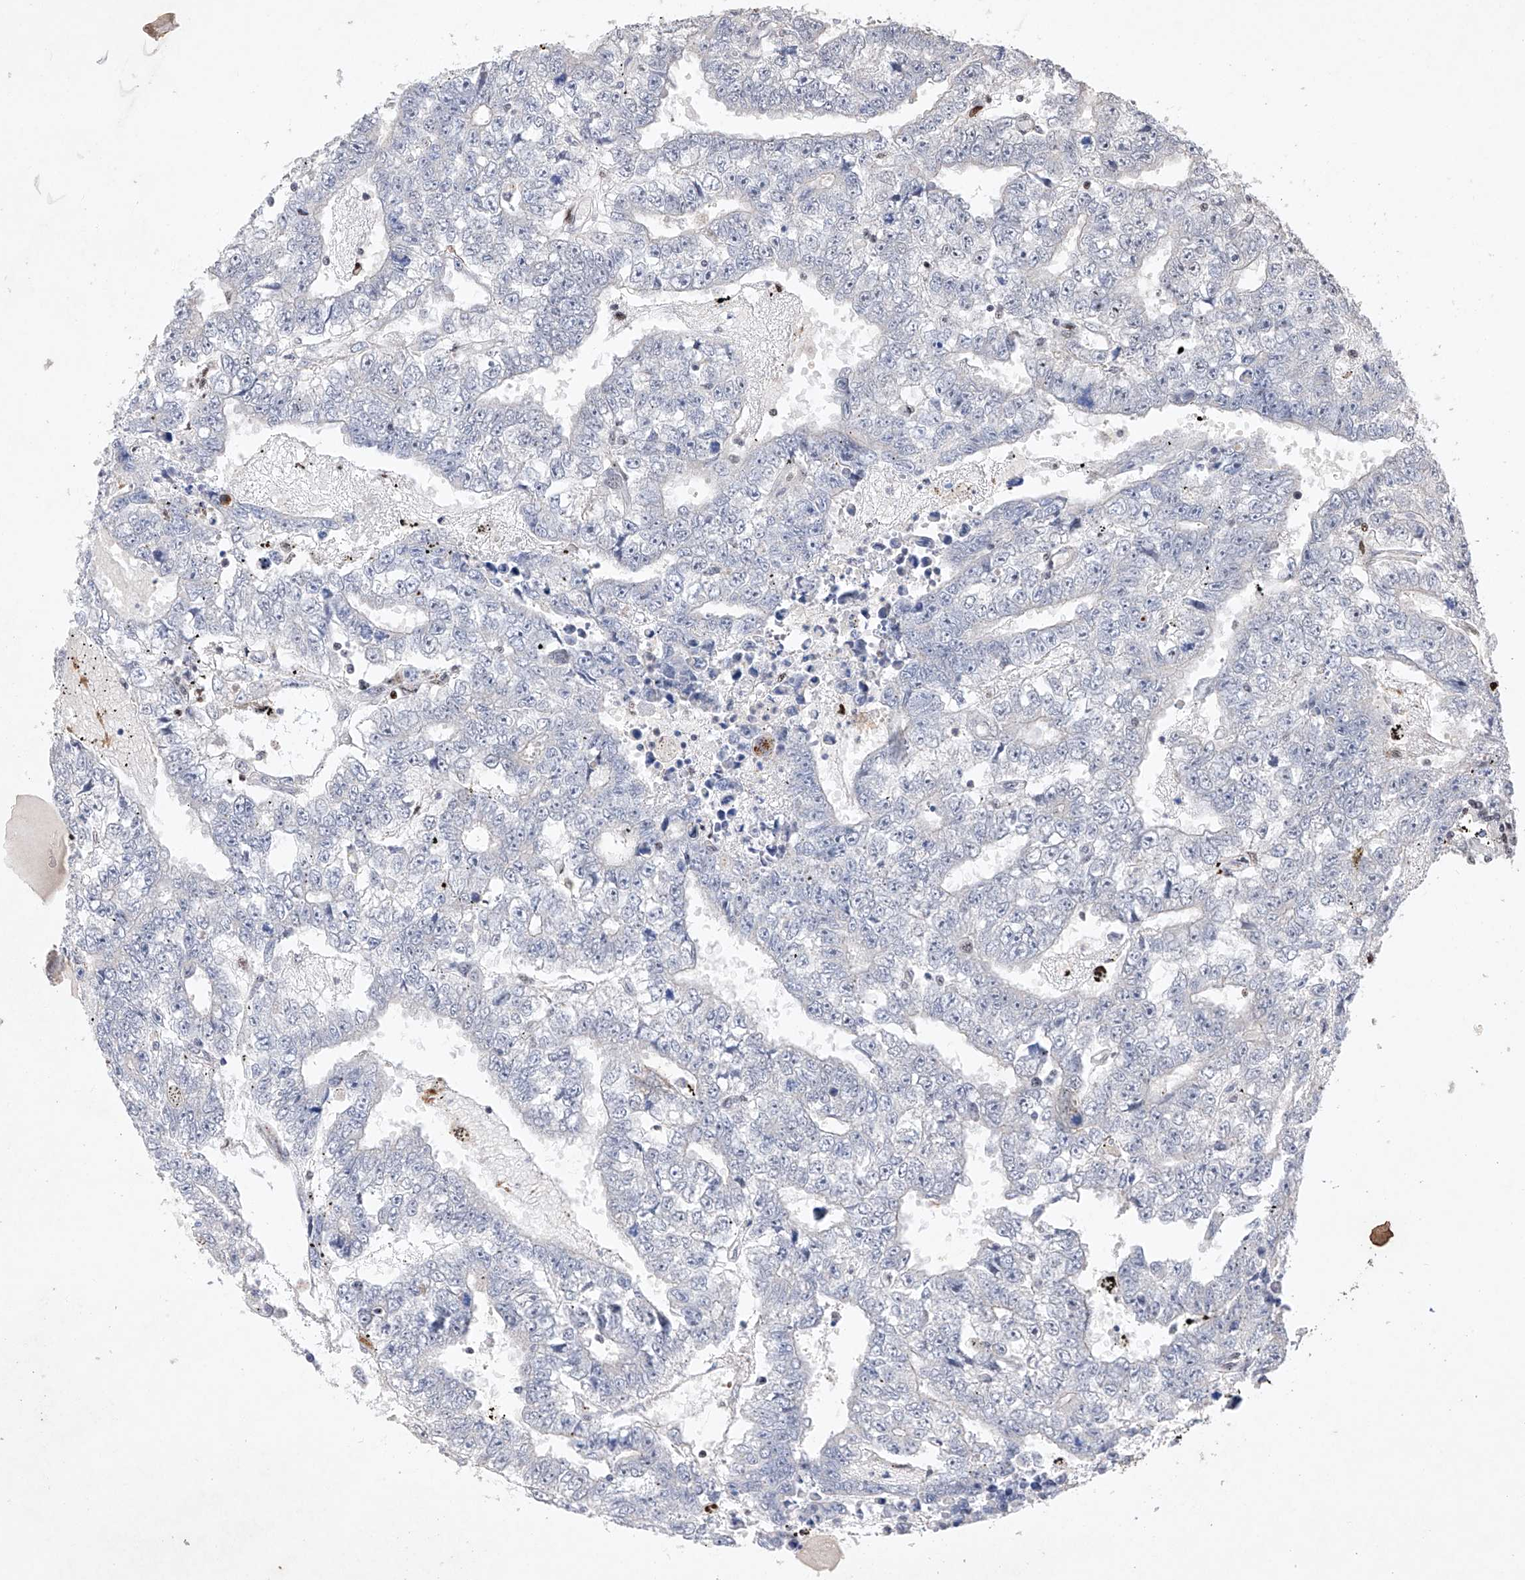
{"staining": {"intensity": "negative", "quantity": "none", "location": "none"}, "tissue": "testis cancer", "cell_type": "Tumor cells", "image_type": "cancer", "snomed": [{"axis": "morphology", "description": "Carcinoma, Embryonal, NOS"}, {"axis": "topography", "description": "Testis"}], "caption": "Immunohistochemistry image of testis cancer stained for a protein (brown), which demonstrates no expression in tumor cells.", "gene": "AFG1L", "patient": {"sex": "male", "age": 25}}